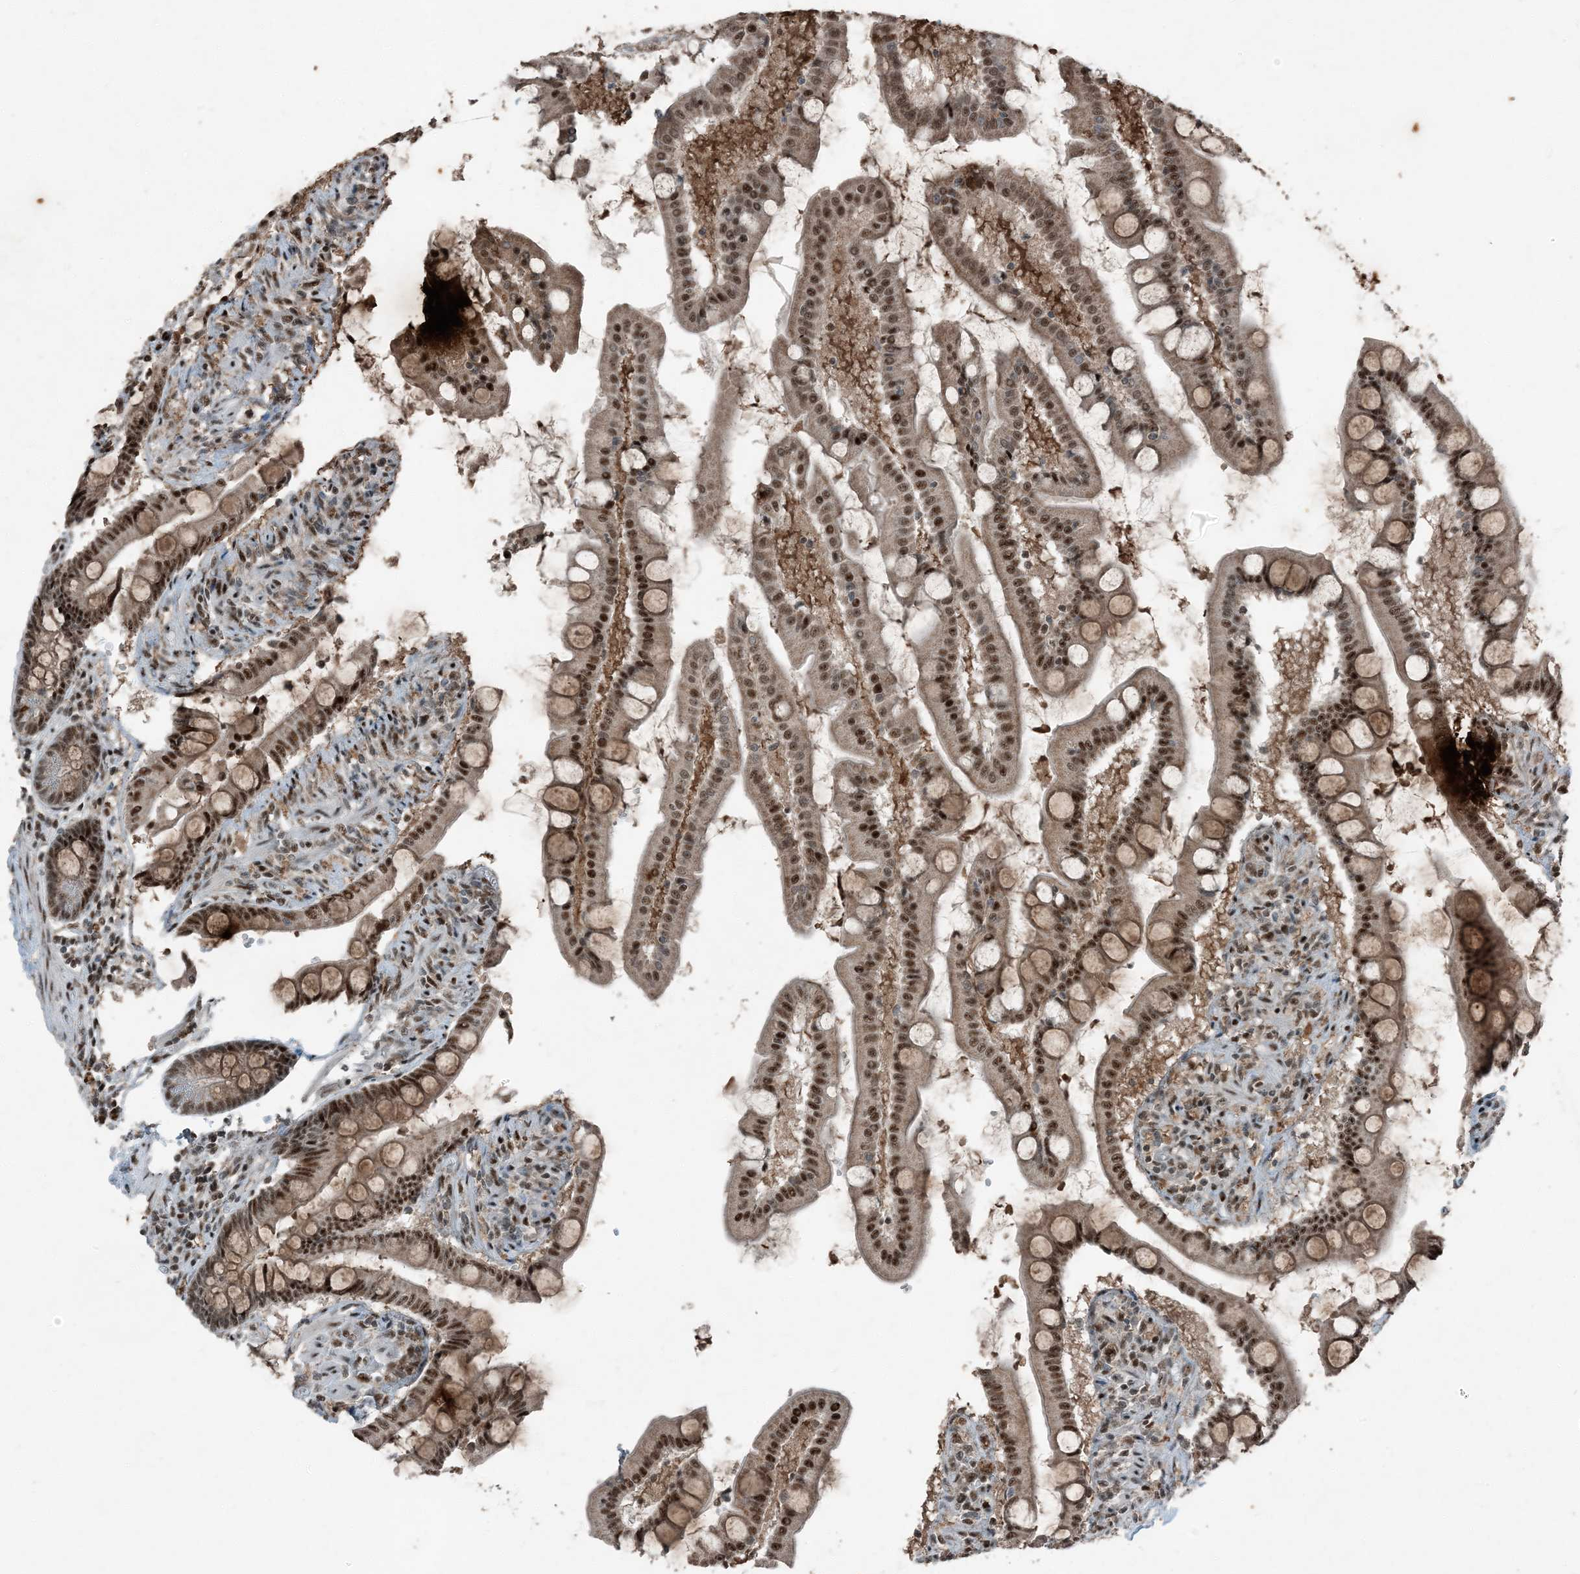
{"staining": {"intensity": "moderate", "quantity": ">75%", "location": "cytoplasmic/membranous,nuclear"}, "tissue": "small intestine", "cell_type": "Glandular cells", "image_type": "normal", "snomed": [{"axis": "morphology", "description": "Normal tissue, NOS"}, {"axis": "topography", "description": "Small intestine"}], "caption": "This image shows immunohistochemistry (IHC) staining of unremarkable human small intestine, with medium moderate cytoplasmic/membranous,nuclear expression in about >75% of glandular cells.", "gene": "TADA2B", "patient": {"sex": "male", "age": 41}}